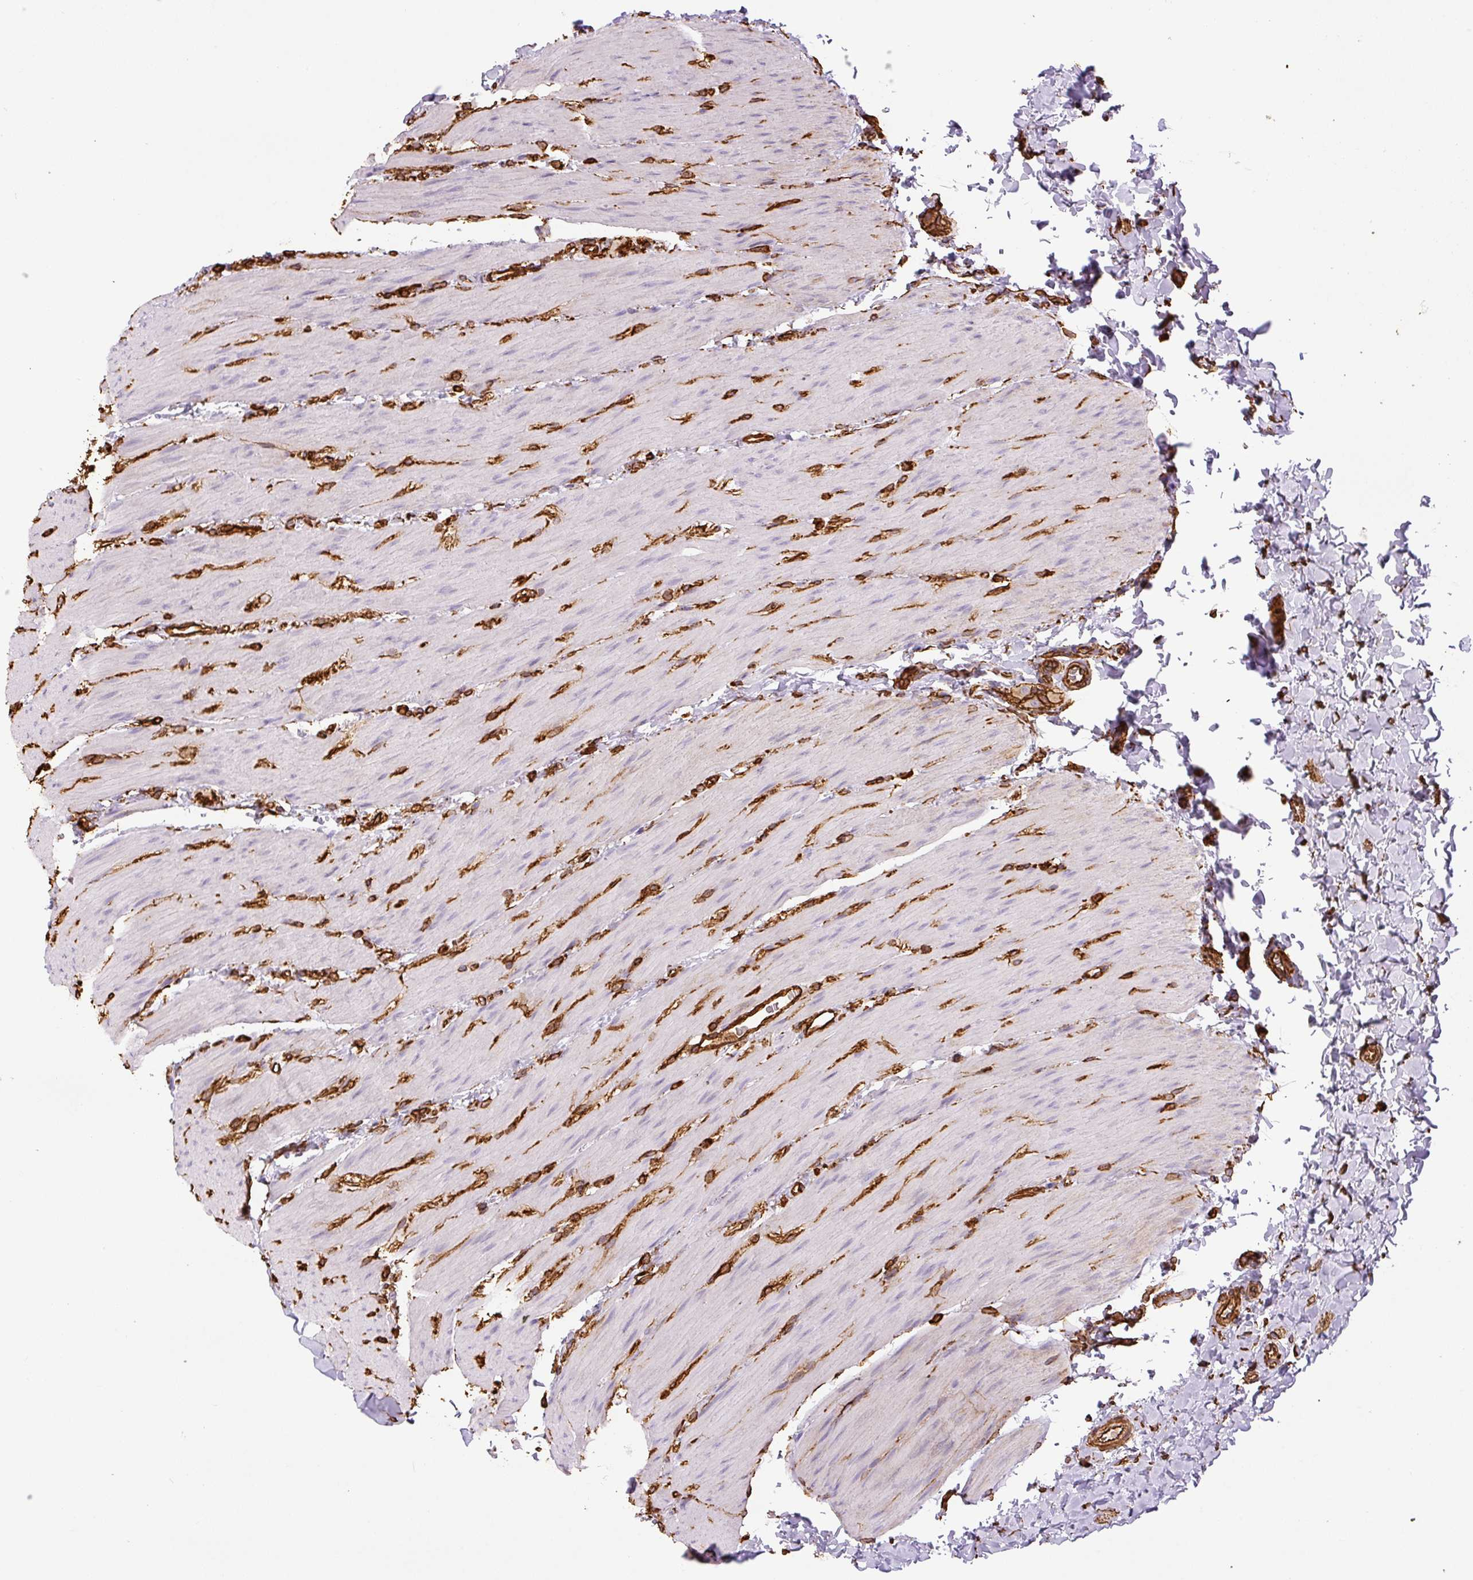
{"staining": {"intensity": "strong", "quantity": ">75%", "location": "cytoplasmic/membranous"}, "tissue": "colon", "cell_type": "Endothelial cells", "image_type": "normal", "snomed": [{"axis": "morphology", "description": "Normal tissue, NOS"}, {"axis": "topography", "description": "Colon"}], "caption": "Immunohistochemistry of normal colon displays high levels of strong cytoplasmic/membranous expression in approximately >75% of endothelial cells.", "gene": "VIM", "patient": {"sex": "male", "age": 46}}